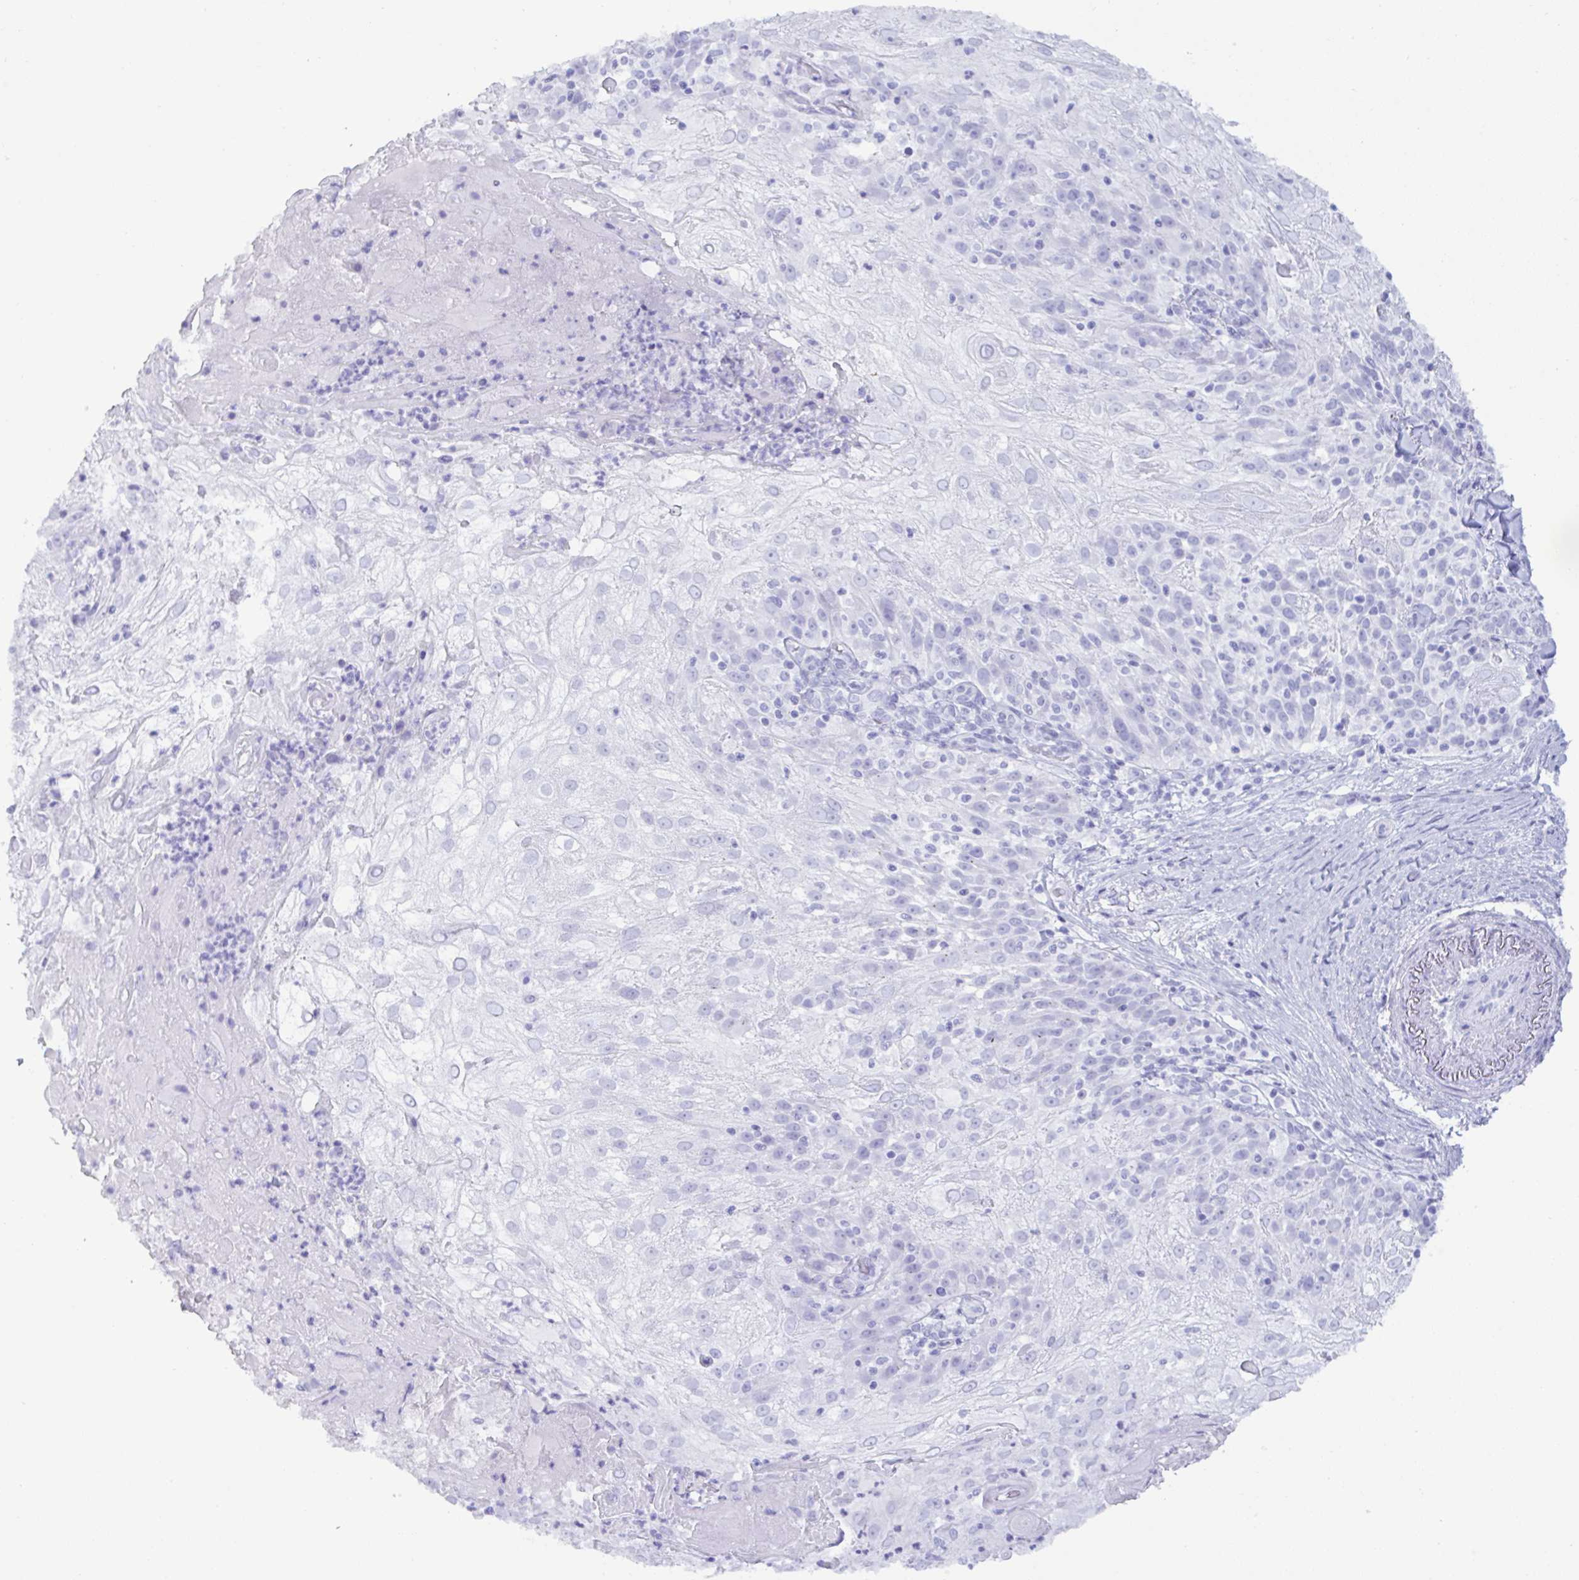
{"staining": {"intensity": "negative", "quantity": "none", "location": "none"}, "tissue": "skin cancer", "cell_type": "Tumor cells", "image_type": "cancer", "snomed": [{"axis": "morphology", "description": "Normal tissue, NOS"}, {"axis": "morphology", "description": "Squamous cell carcinoma, NOS"}, {"axis": "topography", "description": "Skin"}], "caption": "Immunohistochemistry (IHC) histopathology image of neoplastic tissue: human skin cancer stained with DAB exhibits no significant protein positivity in tumor cells.", "gene": "MRGPRG", "patient": {"sex": "female", "age": 83}}